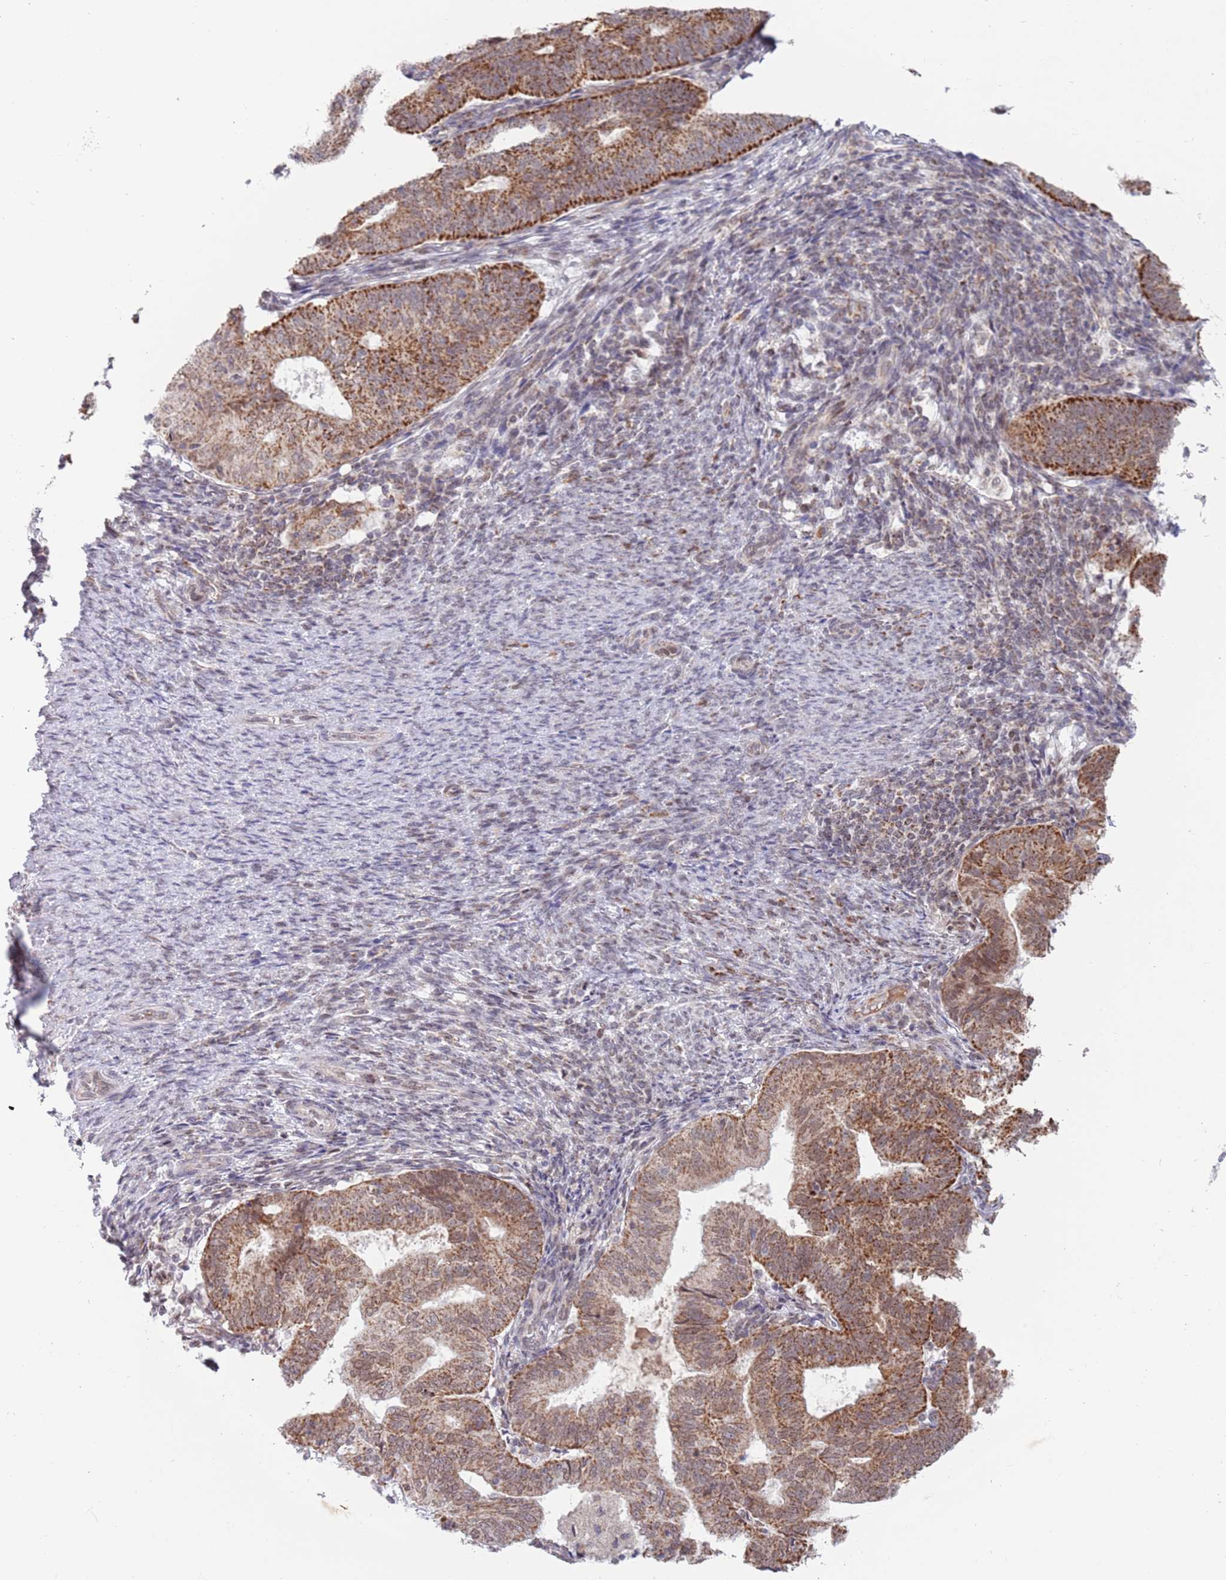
{"staining": {"intensity": "moderate", "quantity": ">75%", "location": "cytoplasmic/membranous"}, "tissue": "endometrial cancer", "cell_type": "Tumor cells", "image_type": "cancer", "snomed": [{"axis": "morphology", "description": "Adenocarcinoma, NOS"}, {"axis": "topography", "description": "Endometrium"}], "caption": "A brown stain highlights moderate cytoplasmic/membranous expression of a protein in endometrial adenocarcinoma tumor cells.", "gene": "TIMM13", "patient": {"sex": "female", "age": 70}}